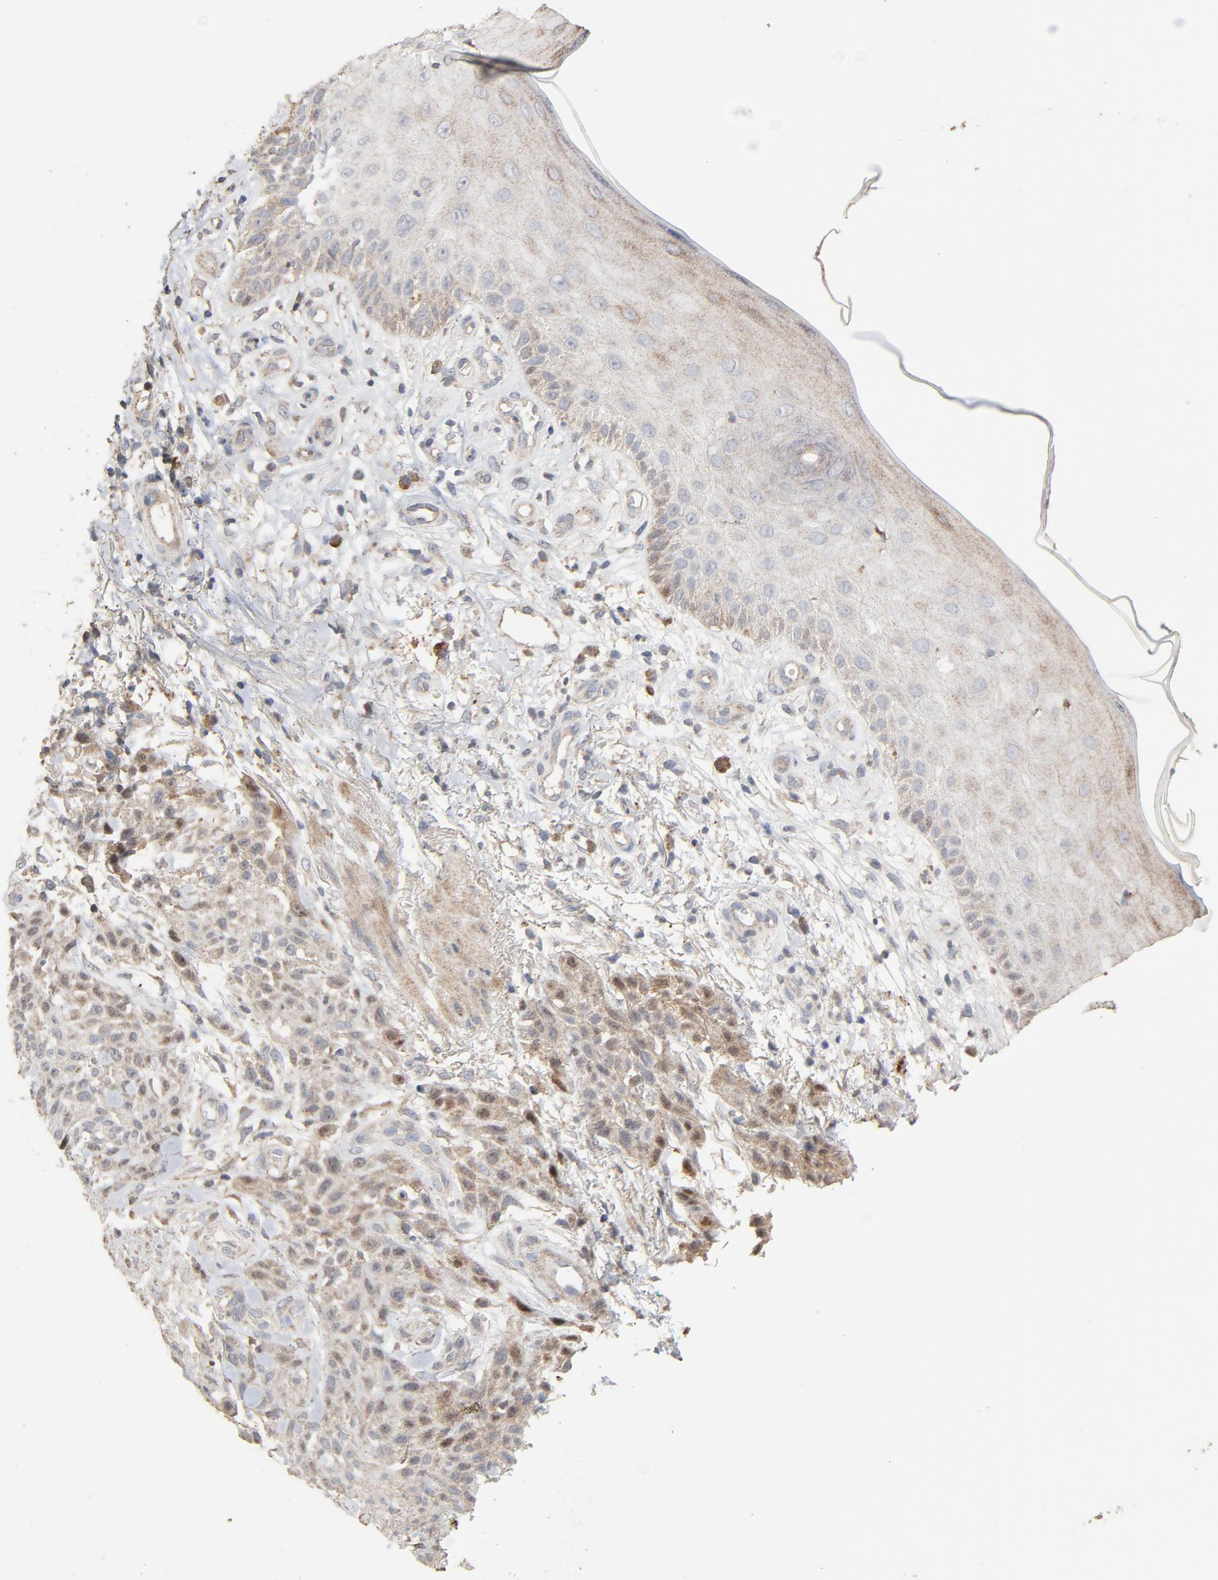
{"staining": {"intensity": "weak", "quantity": "25%-75%", "location": "cytoplasmic/membranous,nuclear"}, "tissue": "skin cancer", "cell_type": "Tumor cells", "image_type": "cancer", "snomed": [{"axis": "morphology", "description": "Squamous cell carcinoma, NOS"}, {"axis": "topography", "description": "Skin"}], "caption": "Human squamous cell carcinoma (skin) stained for a protein (brown) displays weak cytoplasmic/membranous and nuclear positive expression in about 25%-75% of tumor cells.", "gene": "CDK6", "patient": {"sex": "female", "age": 42}}